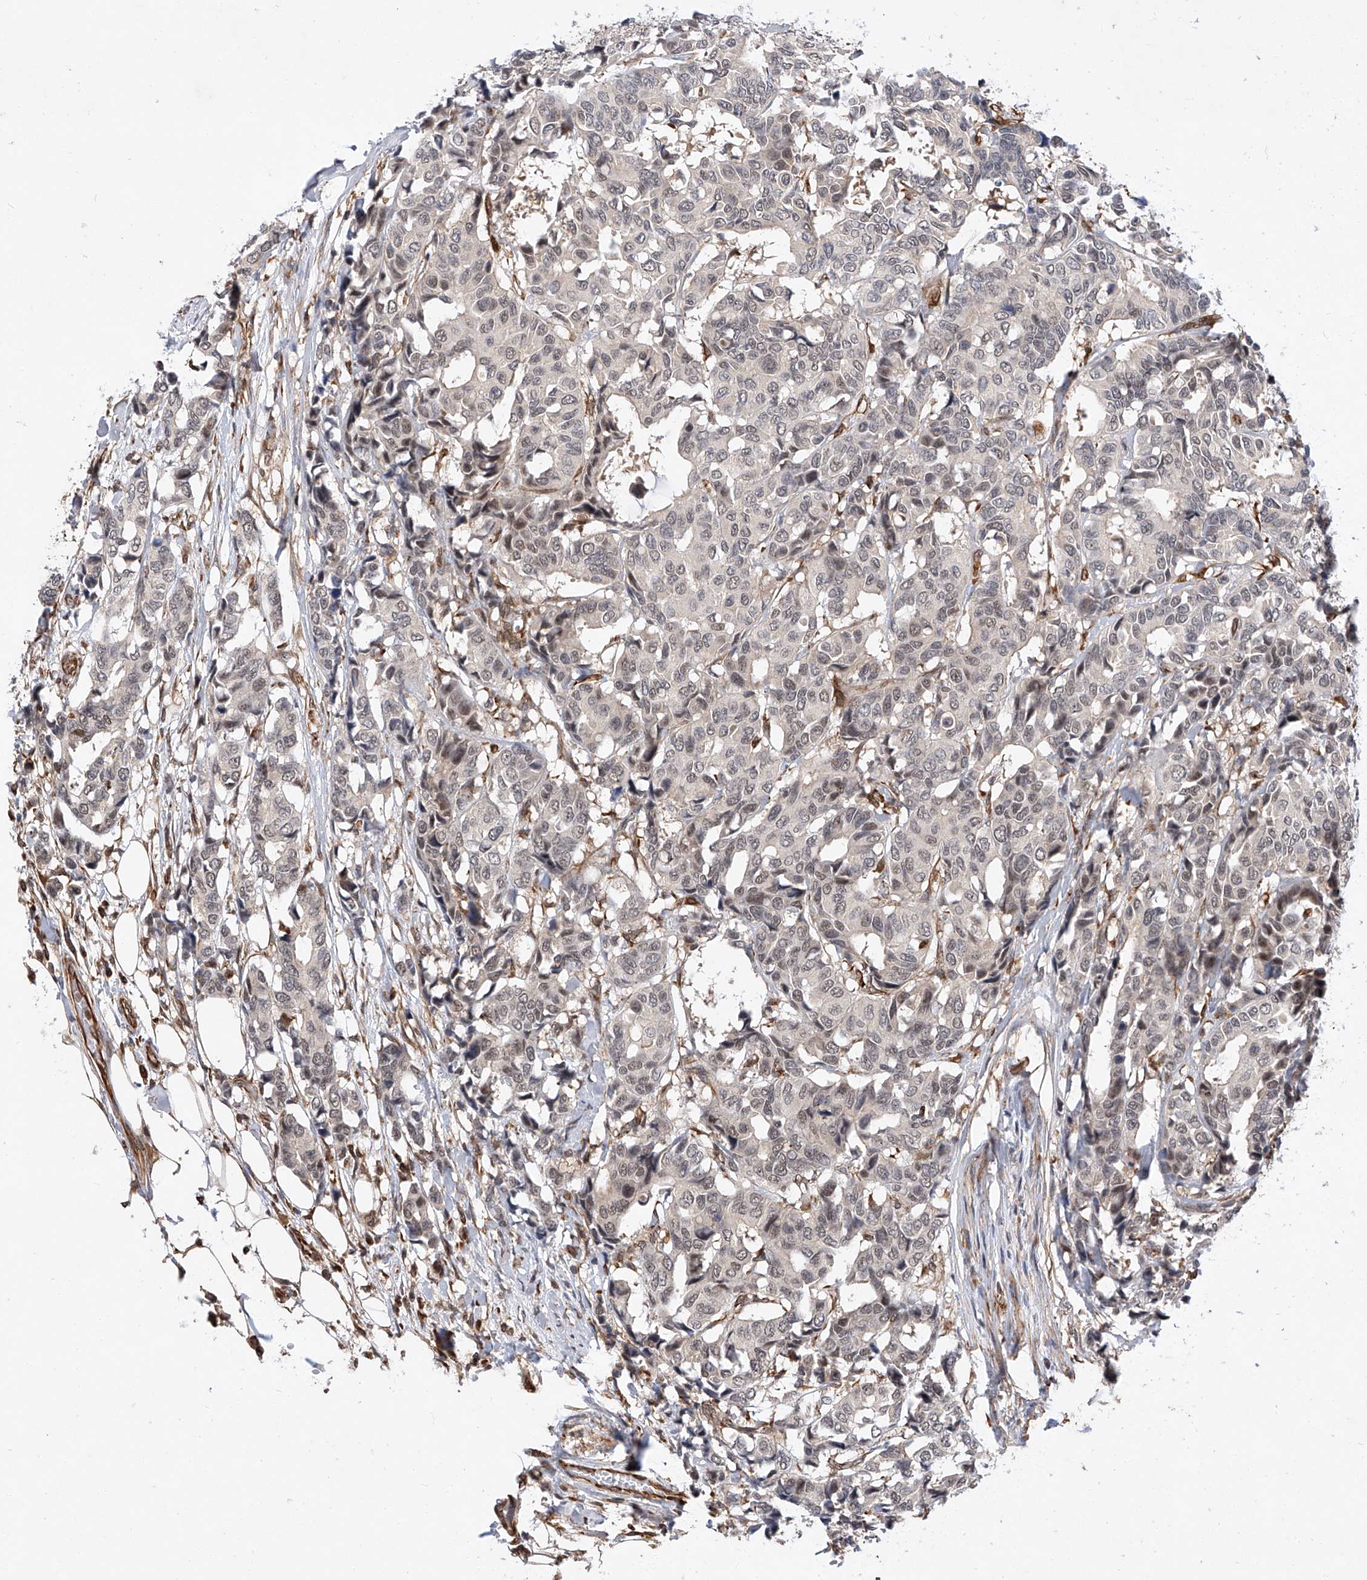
{"staining": {"intensity": "weak", "quantity": "25%-75%", "location": "nuclear"}, "tissue": "breast cancer", "cell_type": "Tumor cells", "image_type": "cancer", "snomed": [{"axis": "morphology", "description": "Duct carcinoma"}, {"axis": "topography", "description": "Breast"}], "caption": "DAB (3,3'-diaminobenzidine) immunohistochemical staining of breast cancer reveals weak nuclear protein staining in approximately 25%-75% of tumor cells.", "gene": "AMD1", "patient": {"sex": "female", "age": 87}}